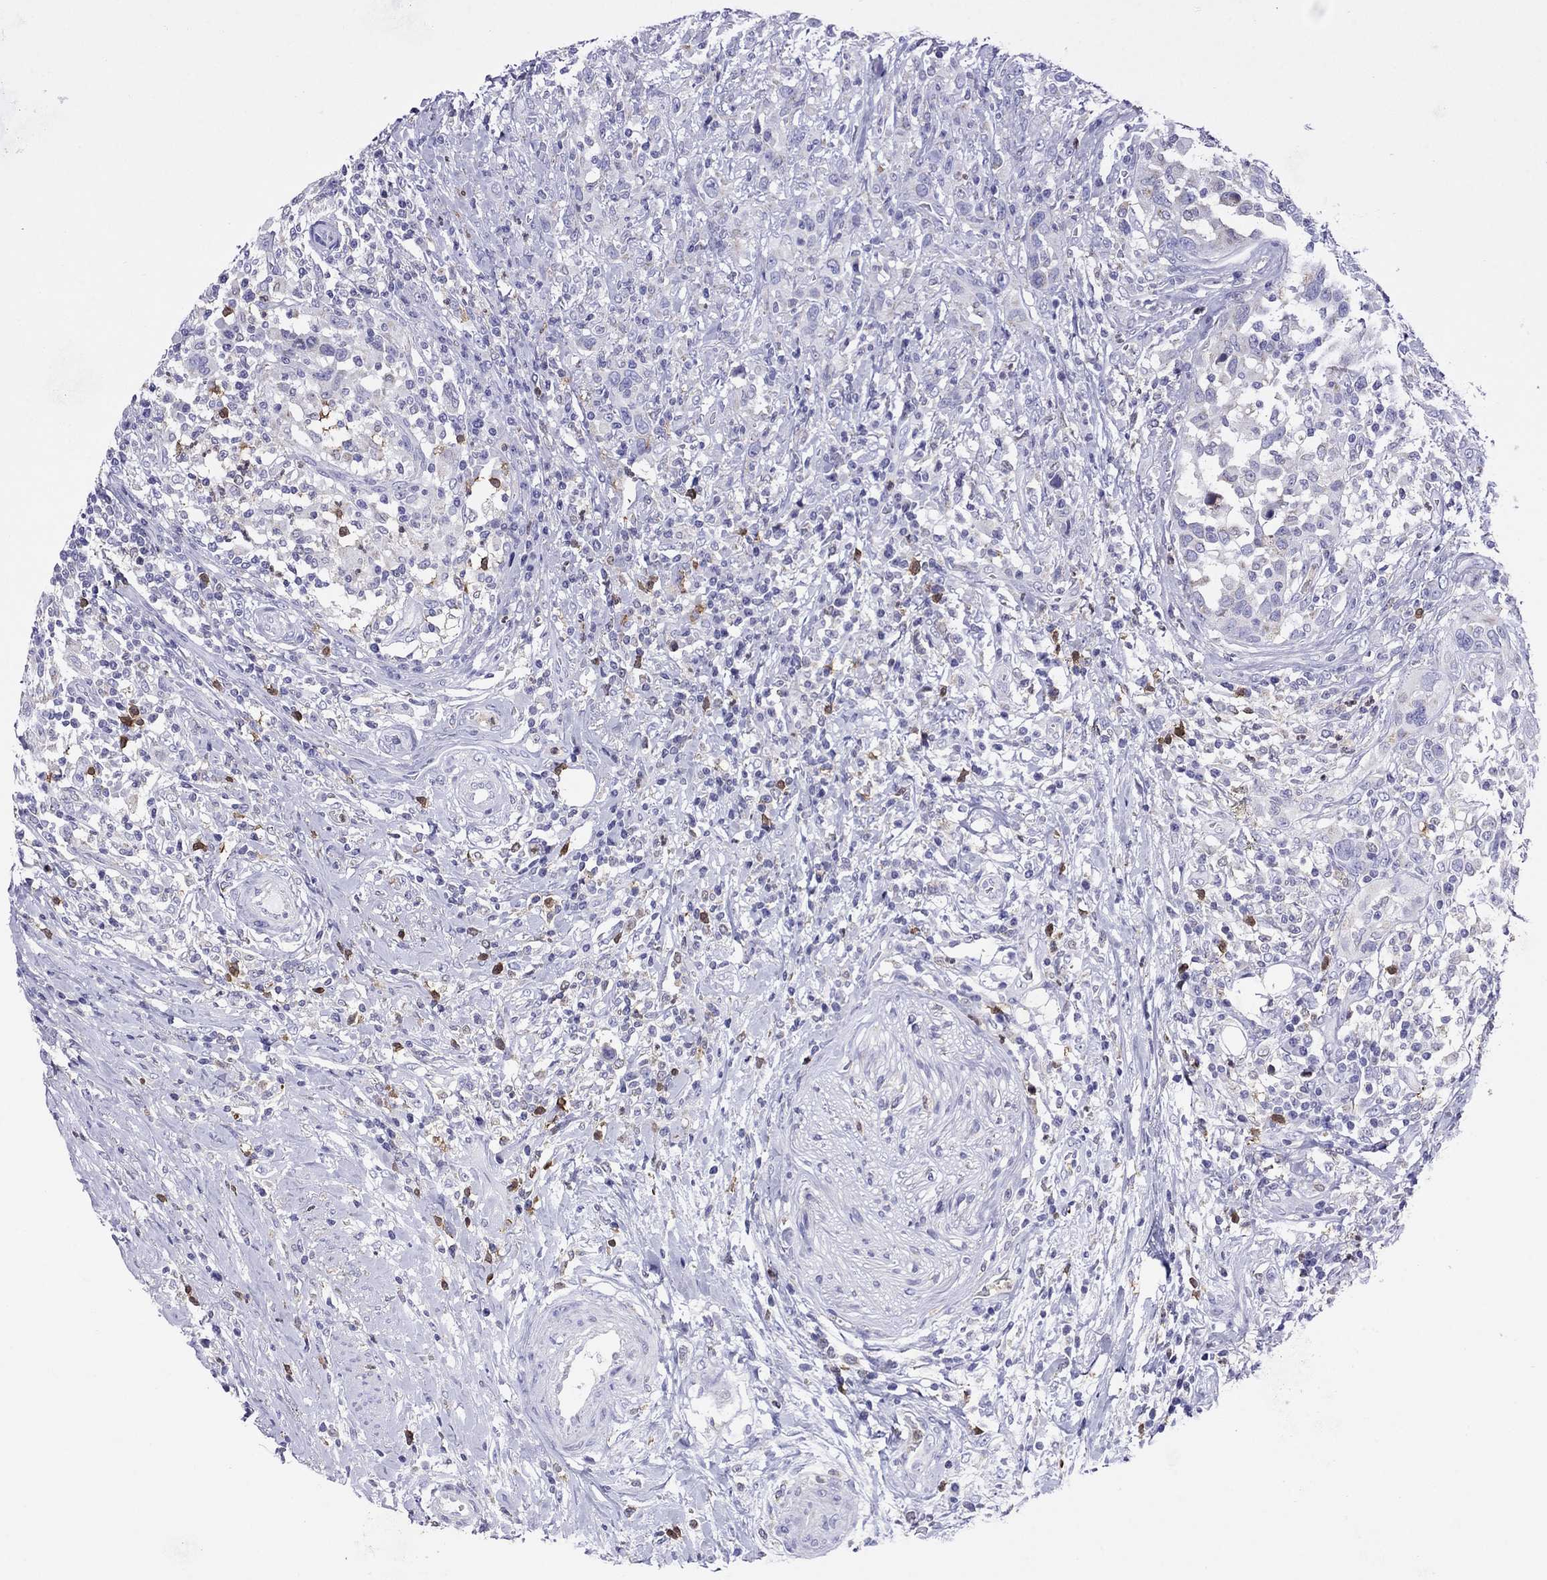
{"staining": {"intensity": "negative", "quantity": "none", "location": "none"}, "tissue": "urothelial cancer", "cell_type": "Tumor cells", "image_type": "cancer", "snomed": [{"axis": "morphology", "description": "Urothelial carcinoma, NOS"}, {"axis": "morphology", "description": "Urothelial carcinoma, High grade"}, {"axis": "topography", "description": "Urinary bladder"}], "caption": "The photomicrograph reveals no significant positivity in tumor cells of transitional cell carcinoma.", "gene": "SCG2", "patient": {"sex": "female", "age": 64}}